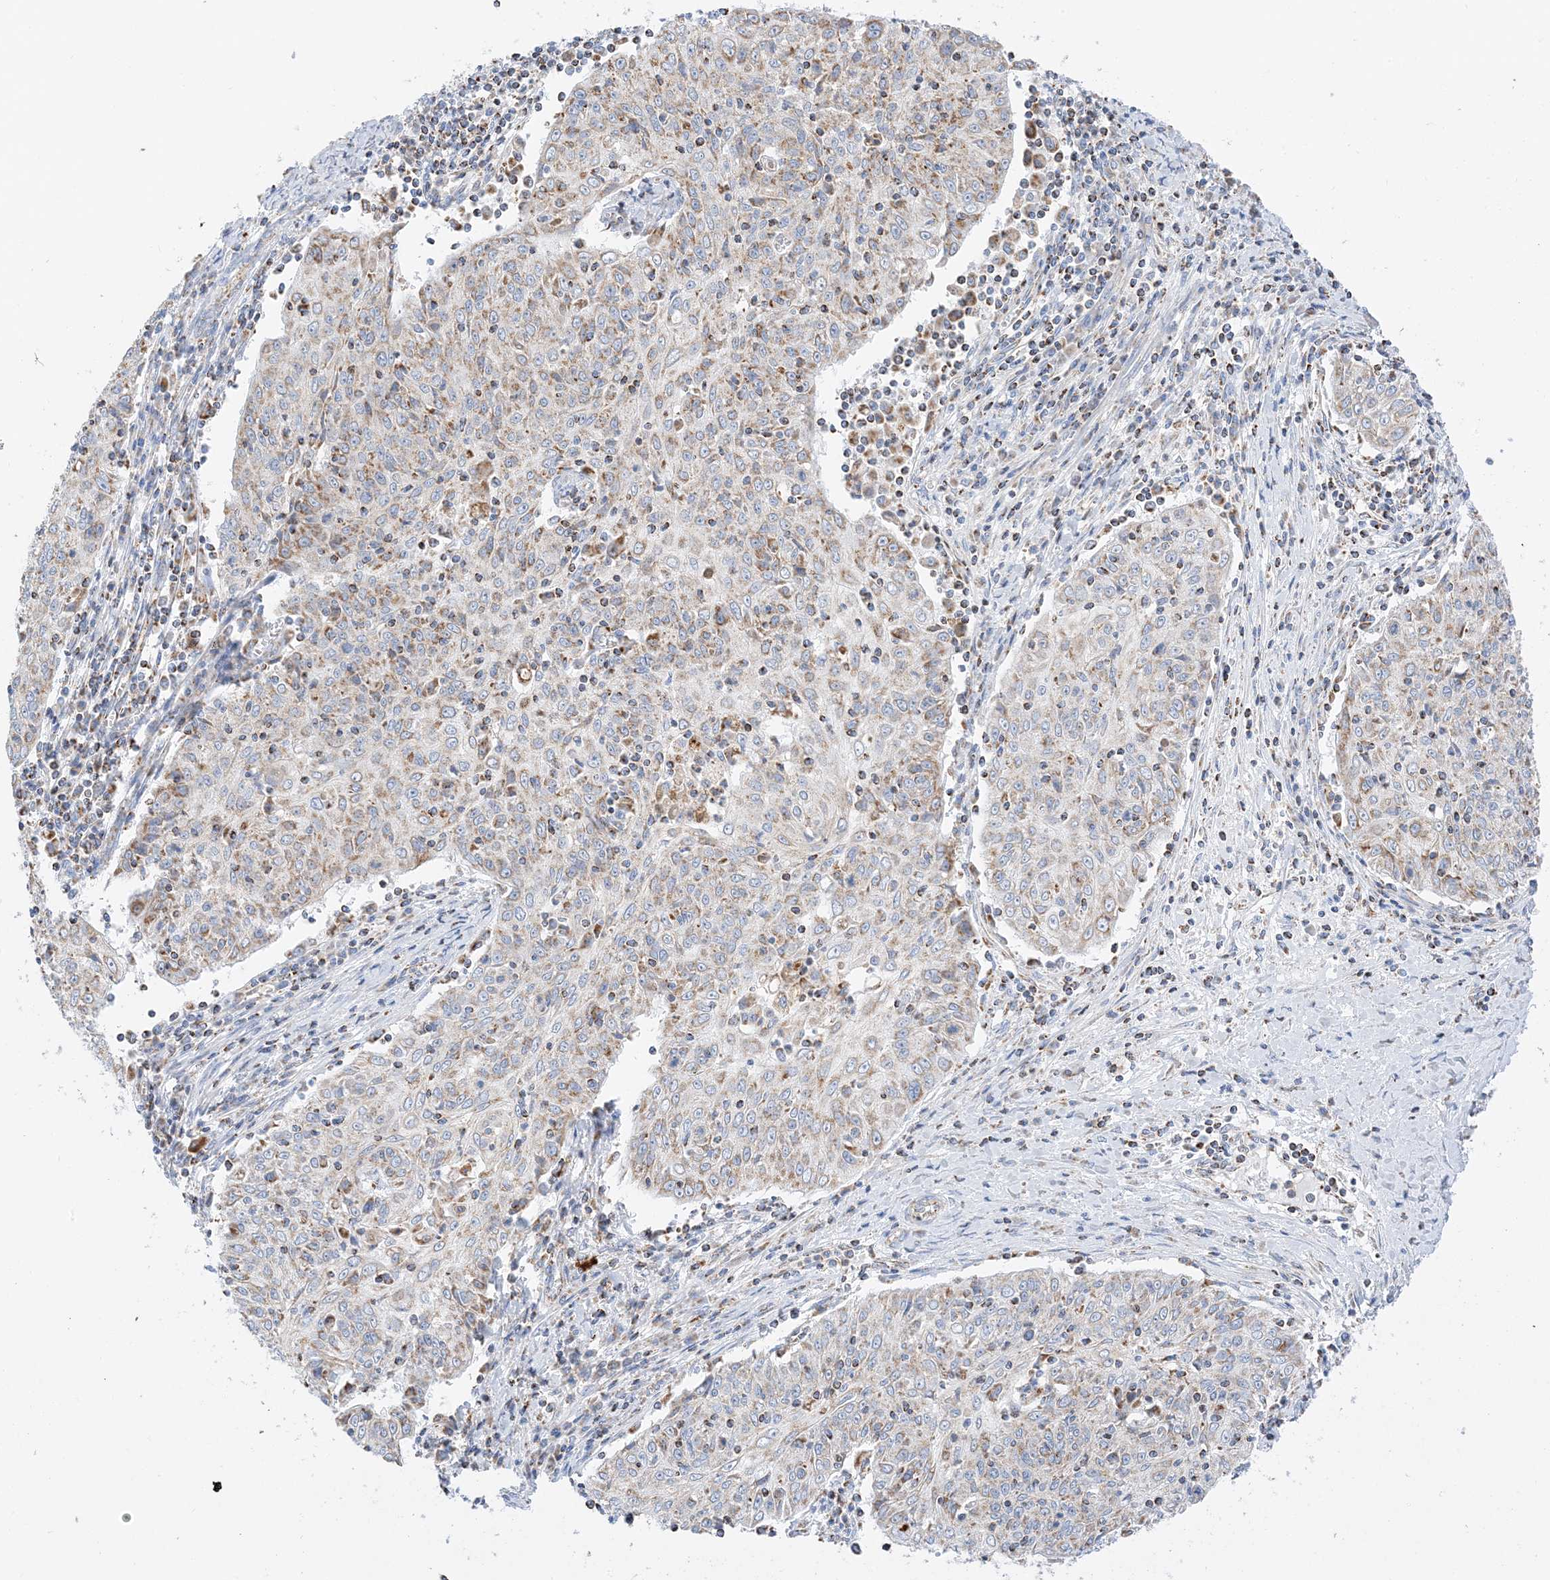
{"staining": {"intensity": "moderate", "quantity": ">75%", "location": "cytoplasmic/membranous"}, "tissue": "cervical cancer", "cell_type": "Tumor cells", "image_type": "cancer", "snomed": [{"axis": "morphology", "description": "Squamous cell carcinoma, NOS"}, {"axis": "topography", "description": "Cervix"}], "caption": "This image displays cervical squamous cell carcinoma stained with immunohistochemistry (IHC) to label a protein in brown. The cytoplasmic/membranous of tumor cells show moderate positivity for the protein. Nuclei are counter-stained blue.", "gene": "CAPN13", "patient": {"sex": "female", "age": 48}}